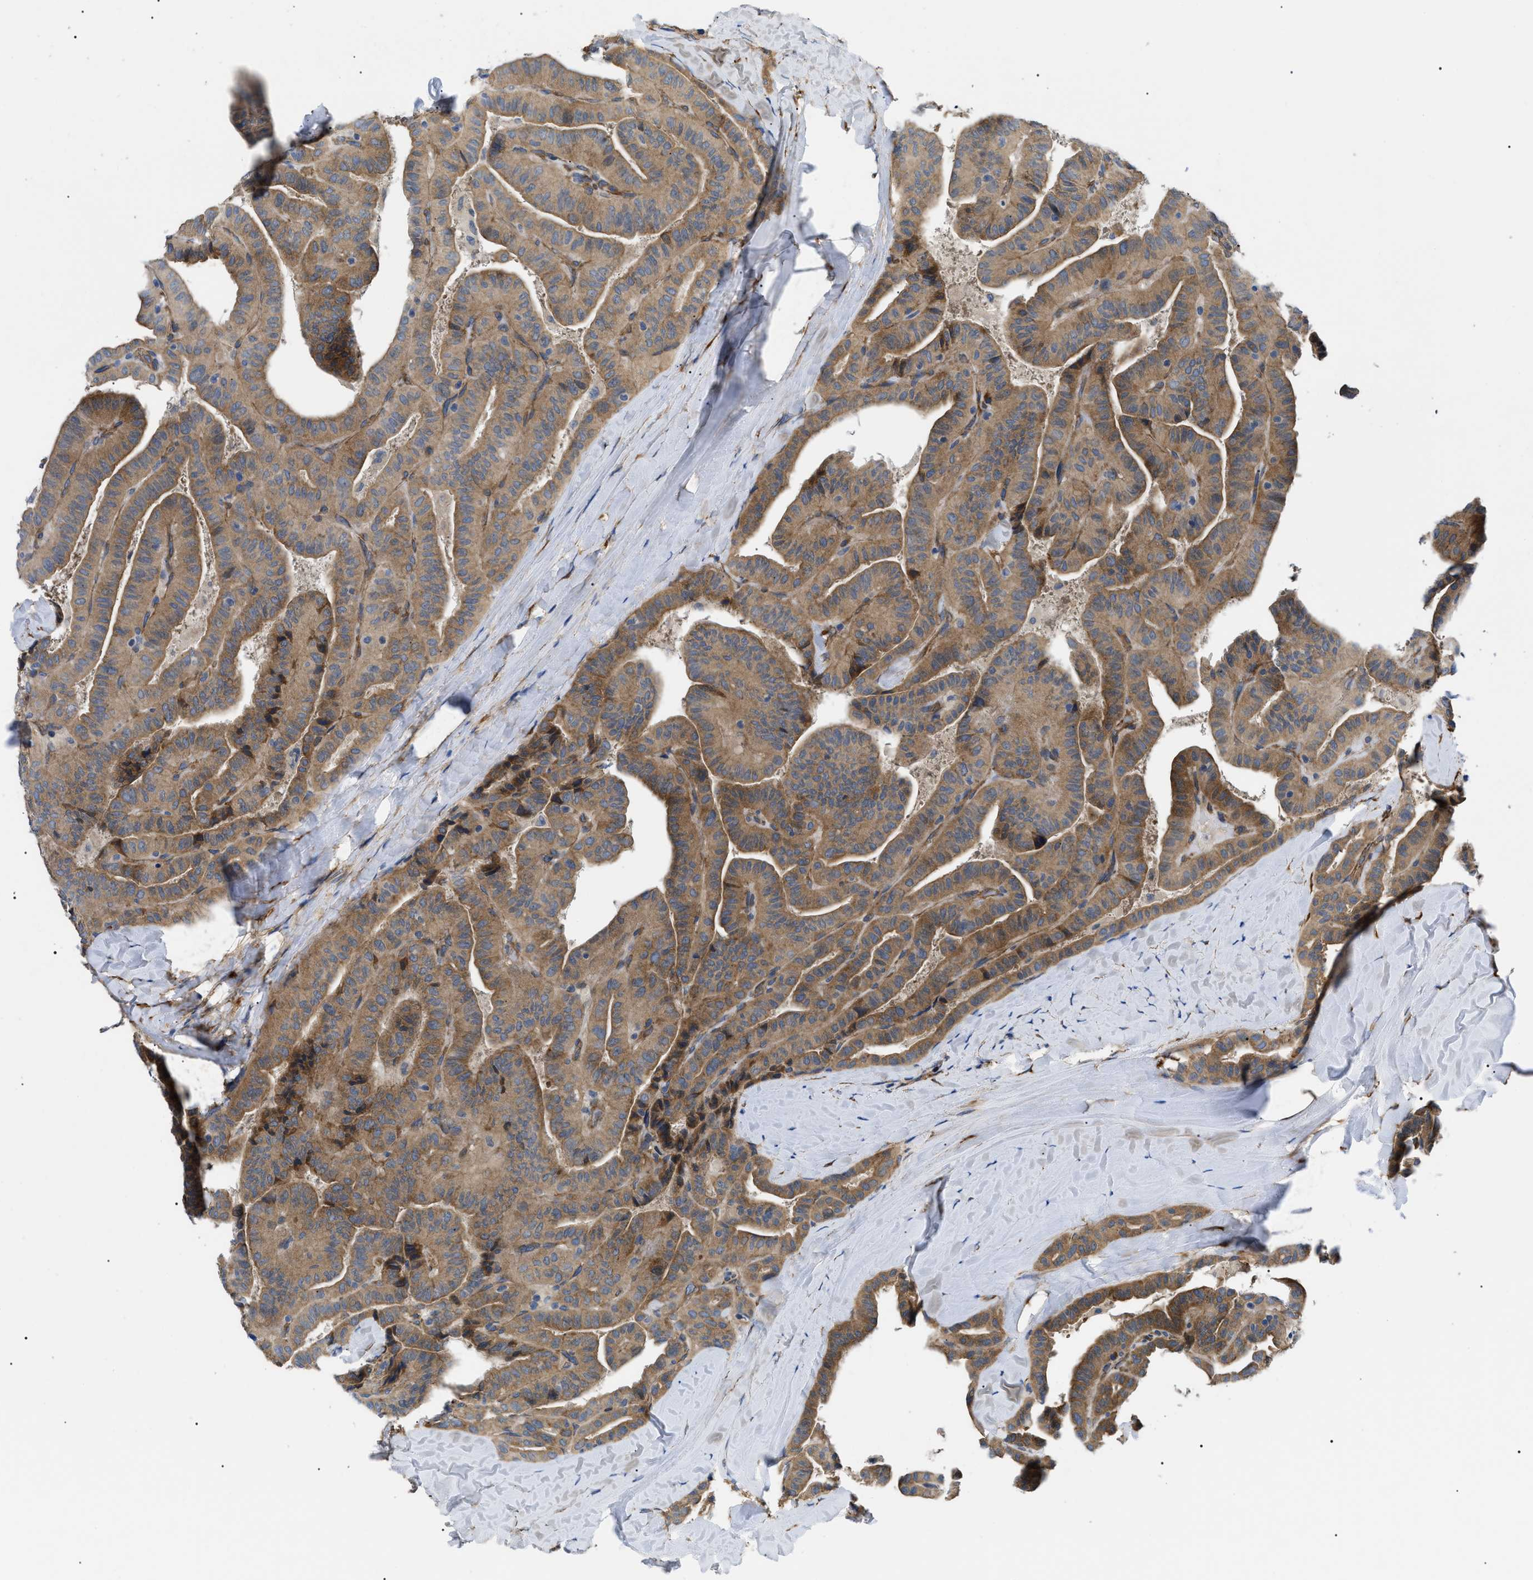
{"staining": {"intensity": "moderate", "quantity": ">75%", "location": "cytoplasmic/membranous"}, "tissue": "thyroid cancer", "cell_type": "Tumor cells", "image_type": "cancer", "snomed": [{"axis": "morphology", "description": "Papillary adenocarcinoma, NOS"}, {"axis": "topography", "description": "Thyroid gland"}], "caption": "High-power microscopy captured an immunohistochemistry (IHC) micrograph of thyroid cancer (papillary adenocarcinoma), revealing moderate cytoplasmic/membranous staining in about >75% of tumor cells.", "gene": "MYO10", "patient": {"sex": "male", "age": 77}}